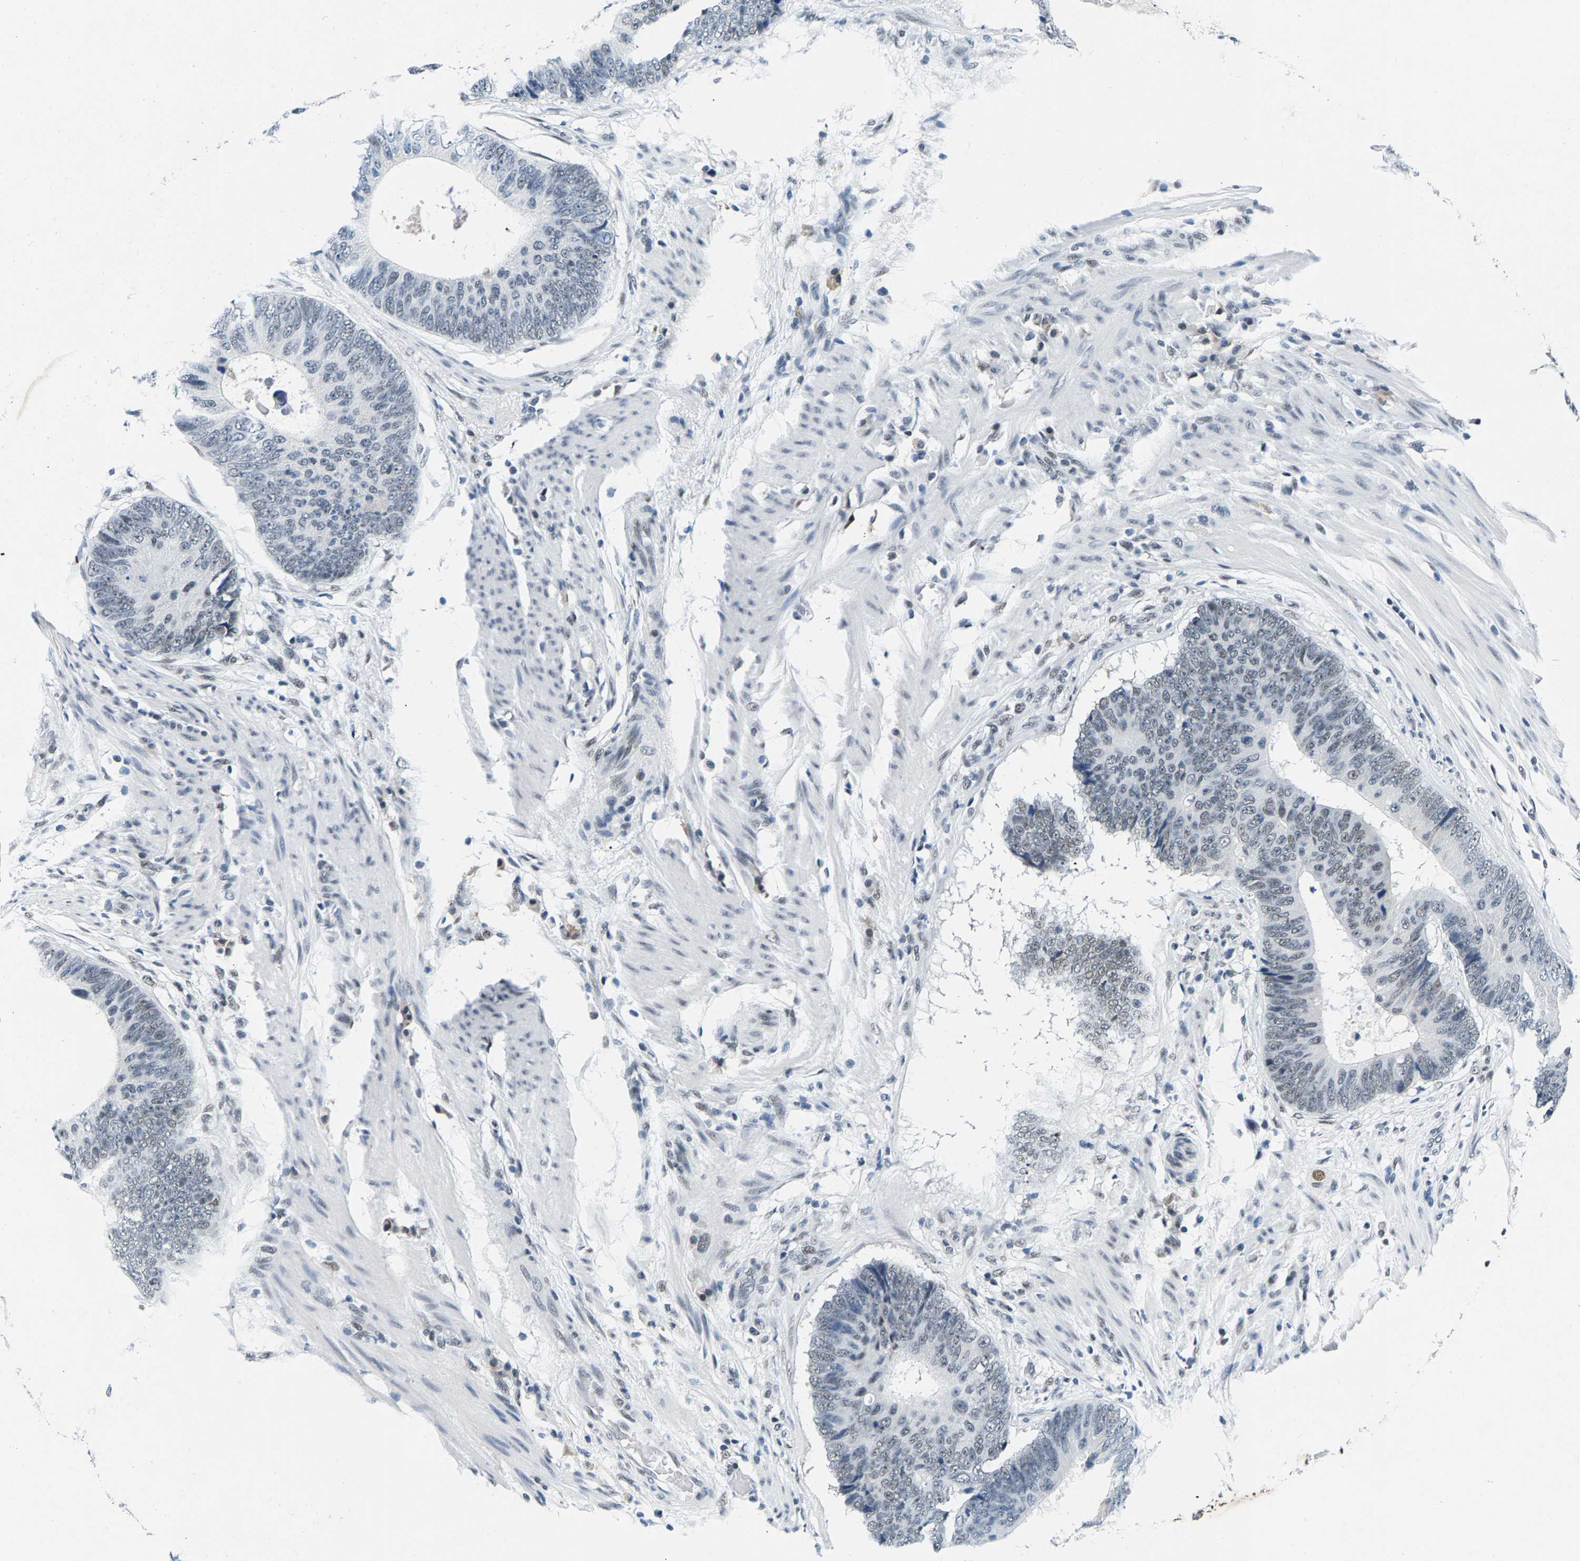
{"staining": {"intensity": "weak", "quantity": "<25%", "location": "nuclear"}, "tissue": "colorectal cancer", "cell_type": "Tumor cells", "image_type": "cancer", "snomed": [{"axis": "morphology", "description": "Adenocarcinoma, NOS"}, {"axis": "topography", "description": "Colon"}], "caption": "The histopathology image shows no significant positivity in tumor cells of colorectal cancer (adenocarcinoma). Brightfield microscopy of IHC stained with DAB (3,3'-diaminobenzidine) (brown) and hematoxylin (blue), captured at high magnification.", "gene": "ATF2", "patient": {"sex": "male", "age": 56}}